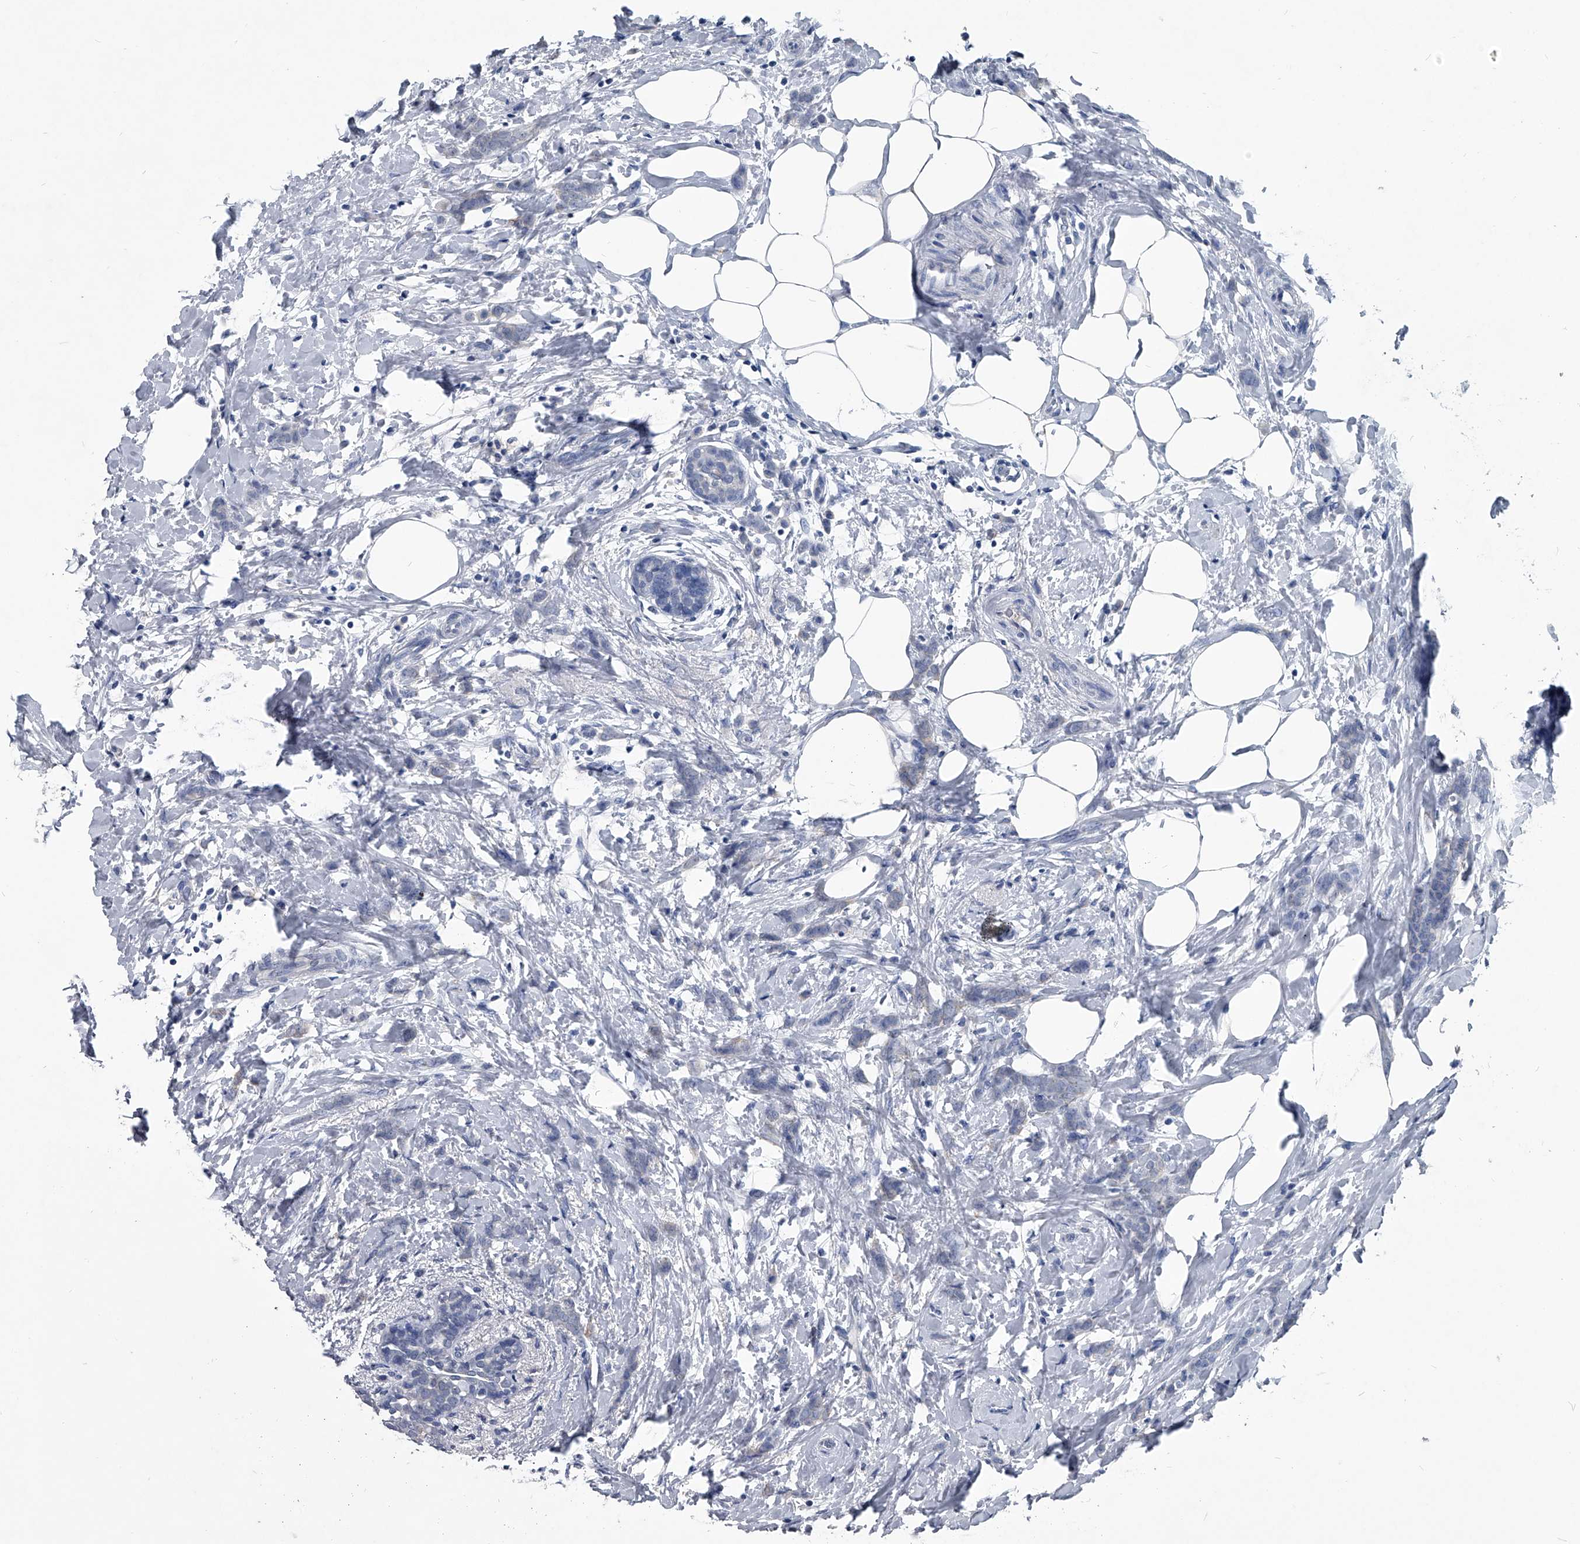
{"staining": {"intensity": "negative", "quantity": "none", "location": "none"}, "tissue": "breast cancer", "cell_type": "Tumor cells", "image_type": "cancer", "snomed": [{"axis": "morphology", "description": "Lobular carcinoma, in situ"}, {"axis": "morphology", "description": "Lobular carcinoma"}, {"axis": "topography", "description": "Breast"}], "caption": "There is no significant expression in tumor cells of breast cancer (lobular carcinoma).", "gene": "BCAS1", "patient": {"sex": "female", "age": 41}}